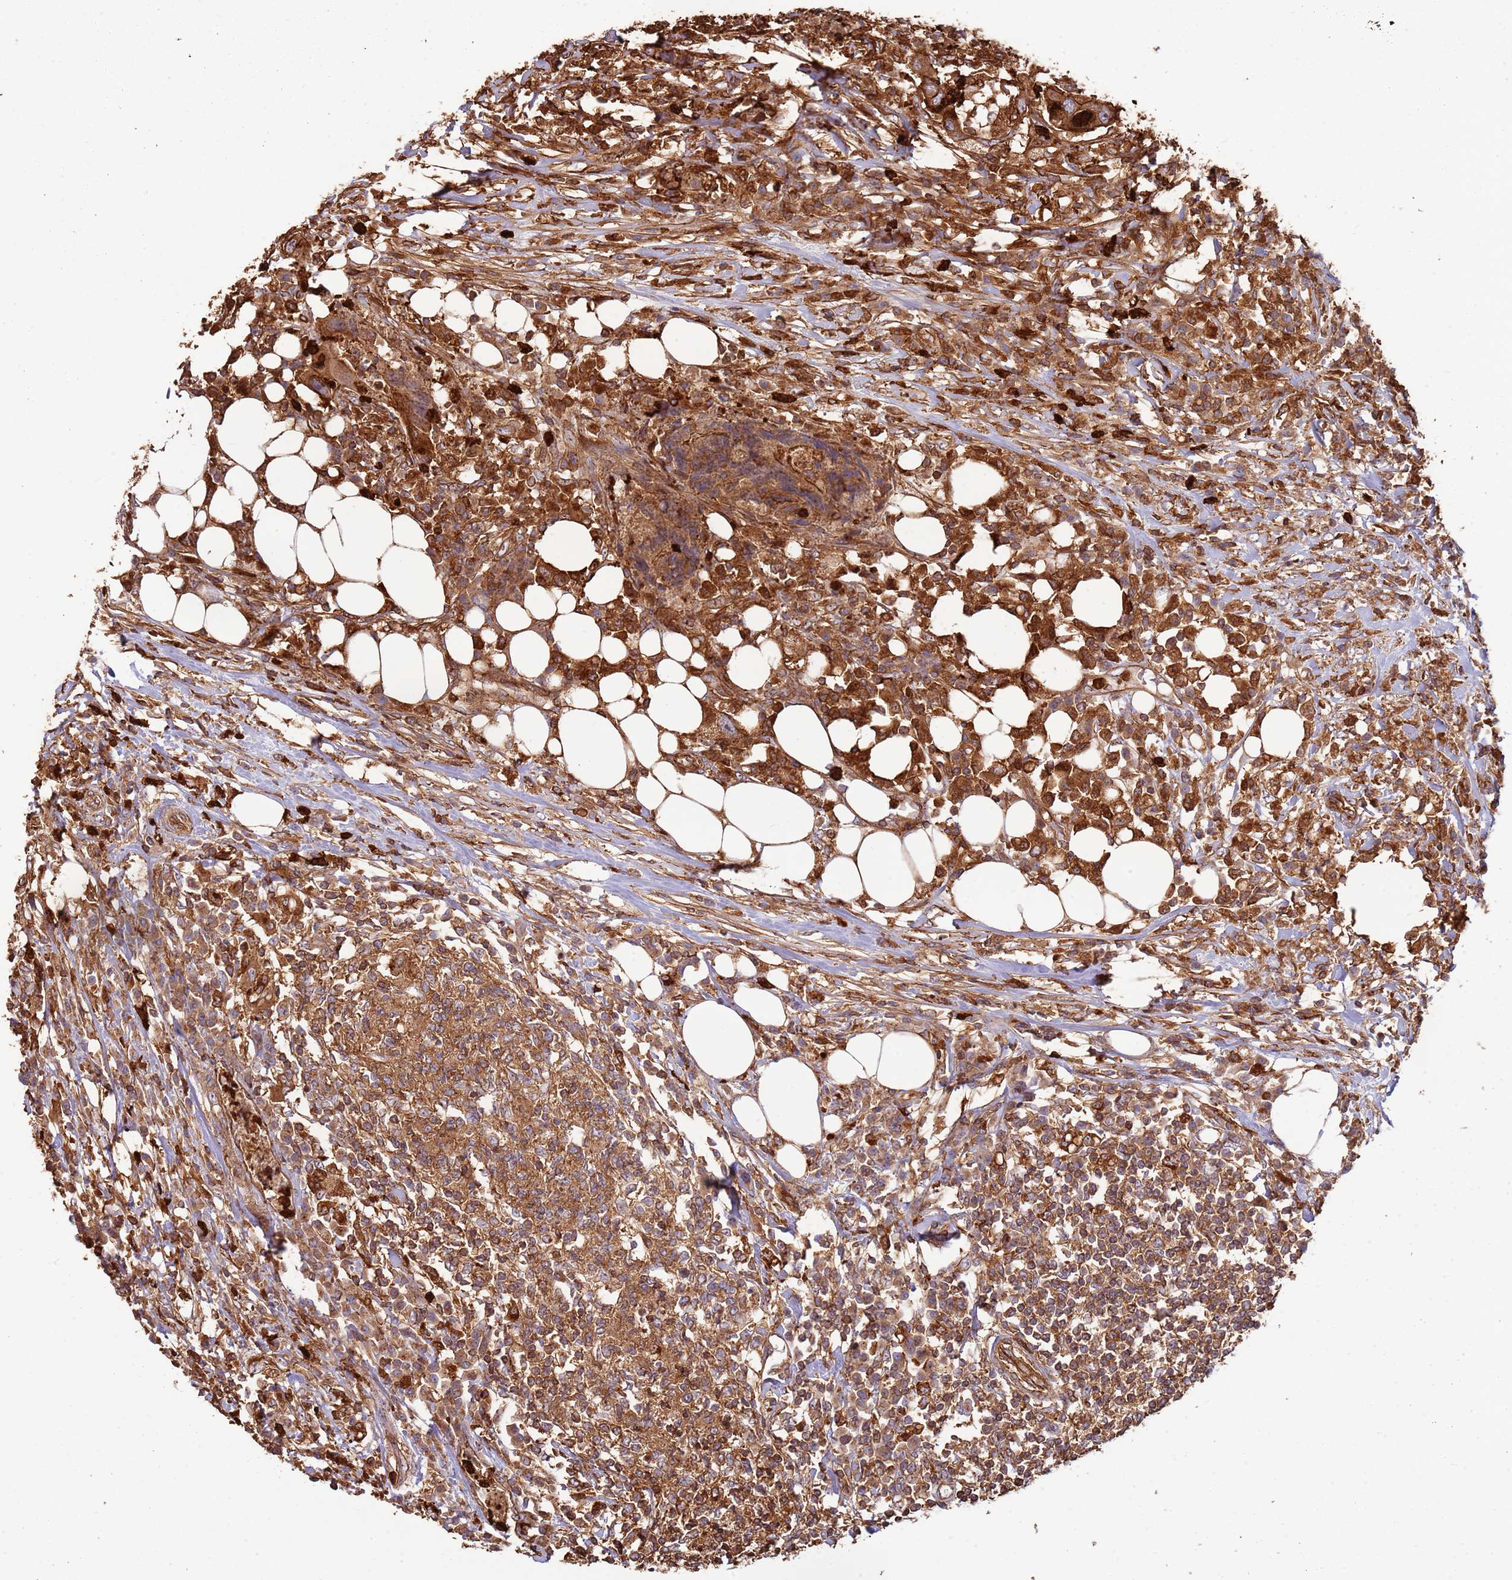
{"staining": {"intensity": "moderate", "quantity": ">75%", "location": "cytoplasmic/membranous"}, "tissue": "colorectal cancer", "cell_type": "Tumor cells", "image_type": "cancer", "snomed": [{"axis": "morphology", "description": "Adenocarcinoma, NOS"}, {"axis": "topography", "description": "Colon"}], "caption": "Immunohistochemical staining of human colorectal cancer reveals medium levels of moderate cytoplasmic/membranous expression in approximately >75% of tumor cells. (IHC, brightfield microscopy, high magnification).", "gene": "NDUFAF4", "patient": {"sex": "male", "age": 71}}